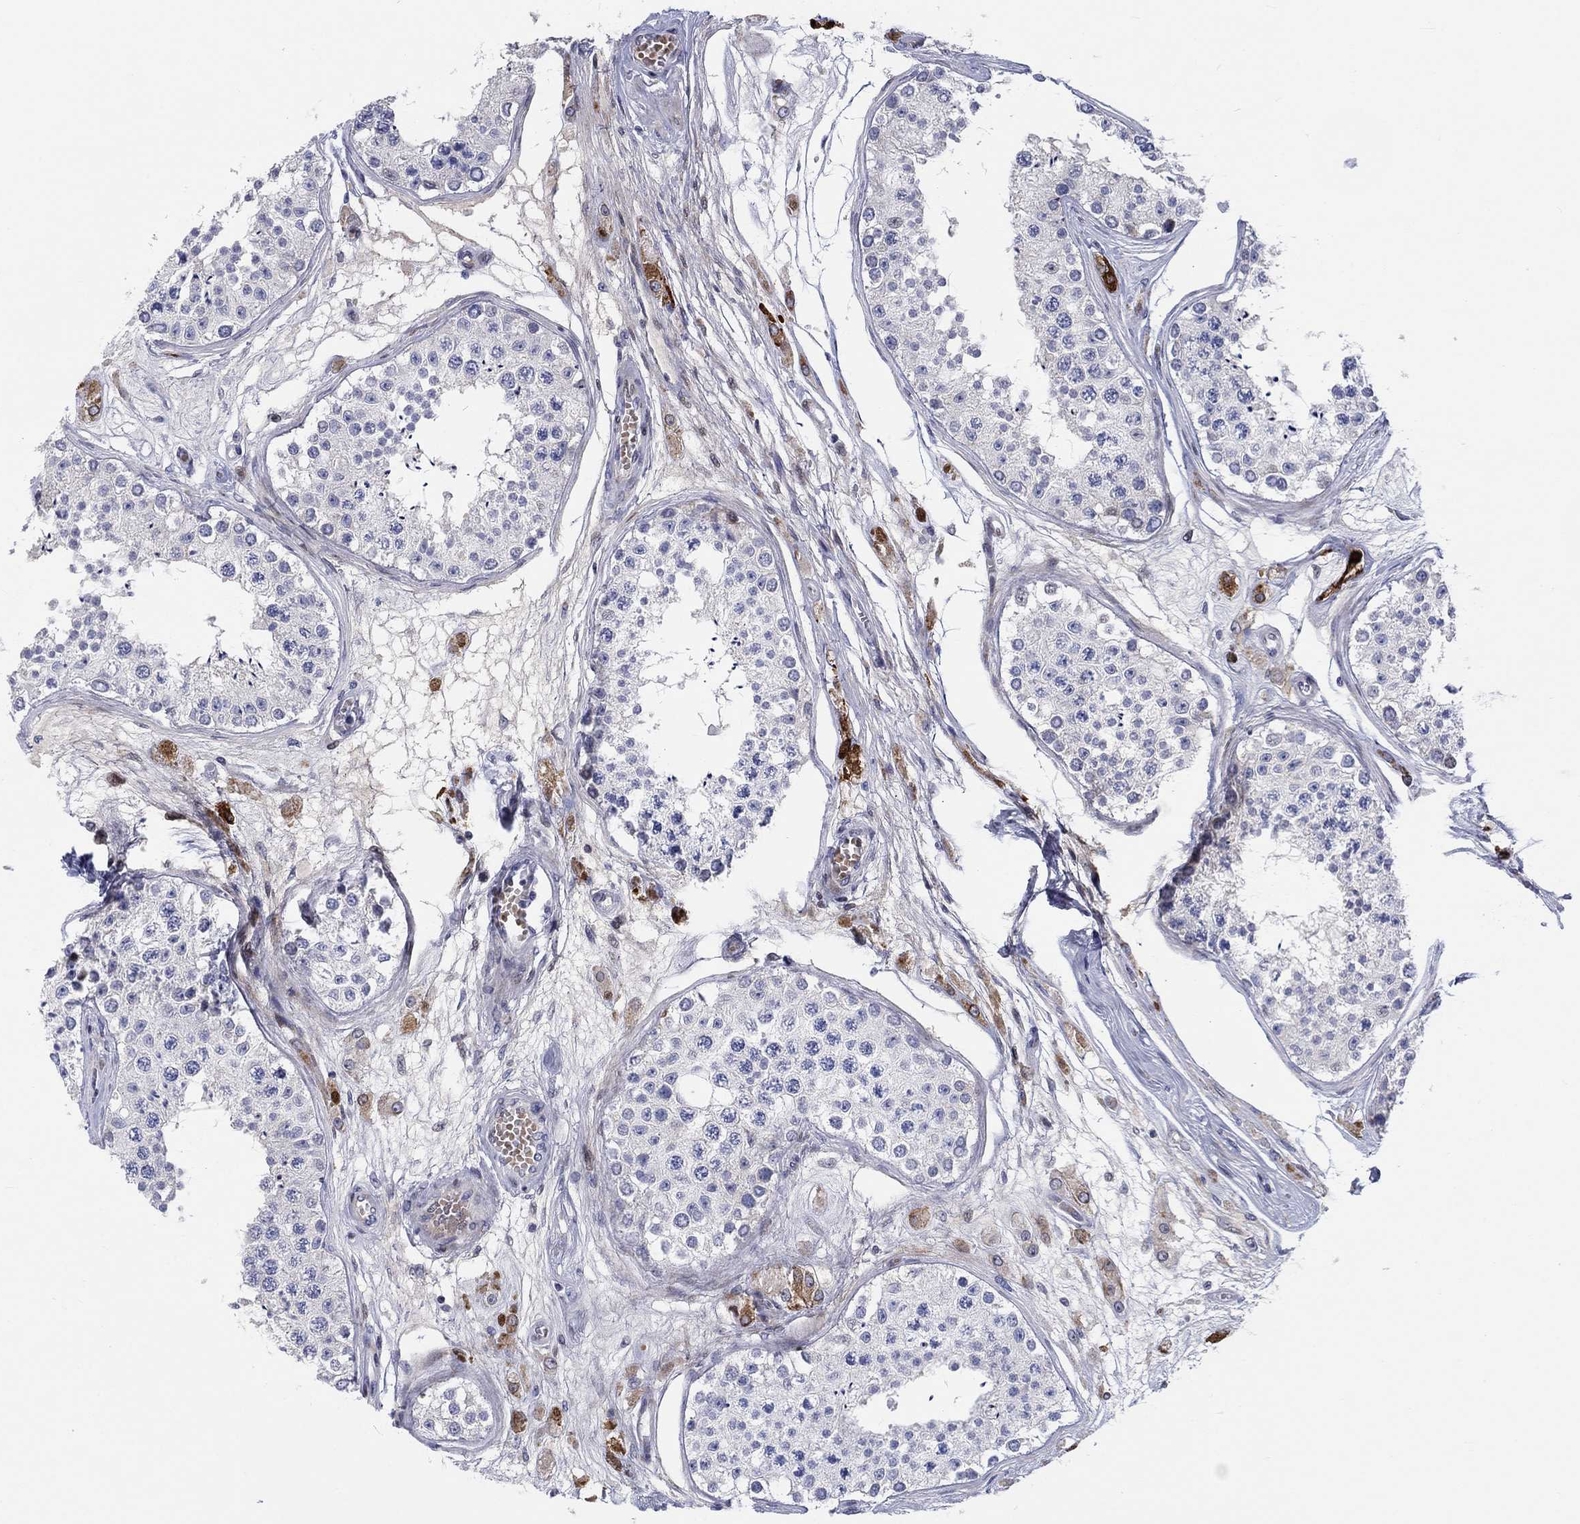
{"staining": {"intensity": "negative", "quantity": "none", "location": "none"}, "tissue": "testis", "cell_type": "Cells in seminiferous ducts", "image_type": "normal", "snomed": [{"axis": "morphology", "description": "Normal tissue, NOS"}, {"axis": "topography", "description": "Testis"}], "caption": "Benign testis was stained to show a protein in brown. There is no significant positivity in cells in seminiferous ducts.", "gene": "ARHGAP36", "patient": {"sex": "male", "age": 25}}